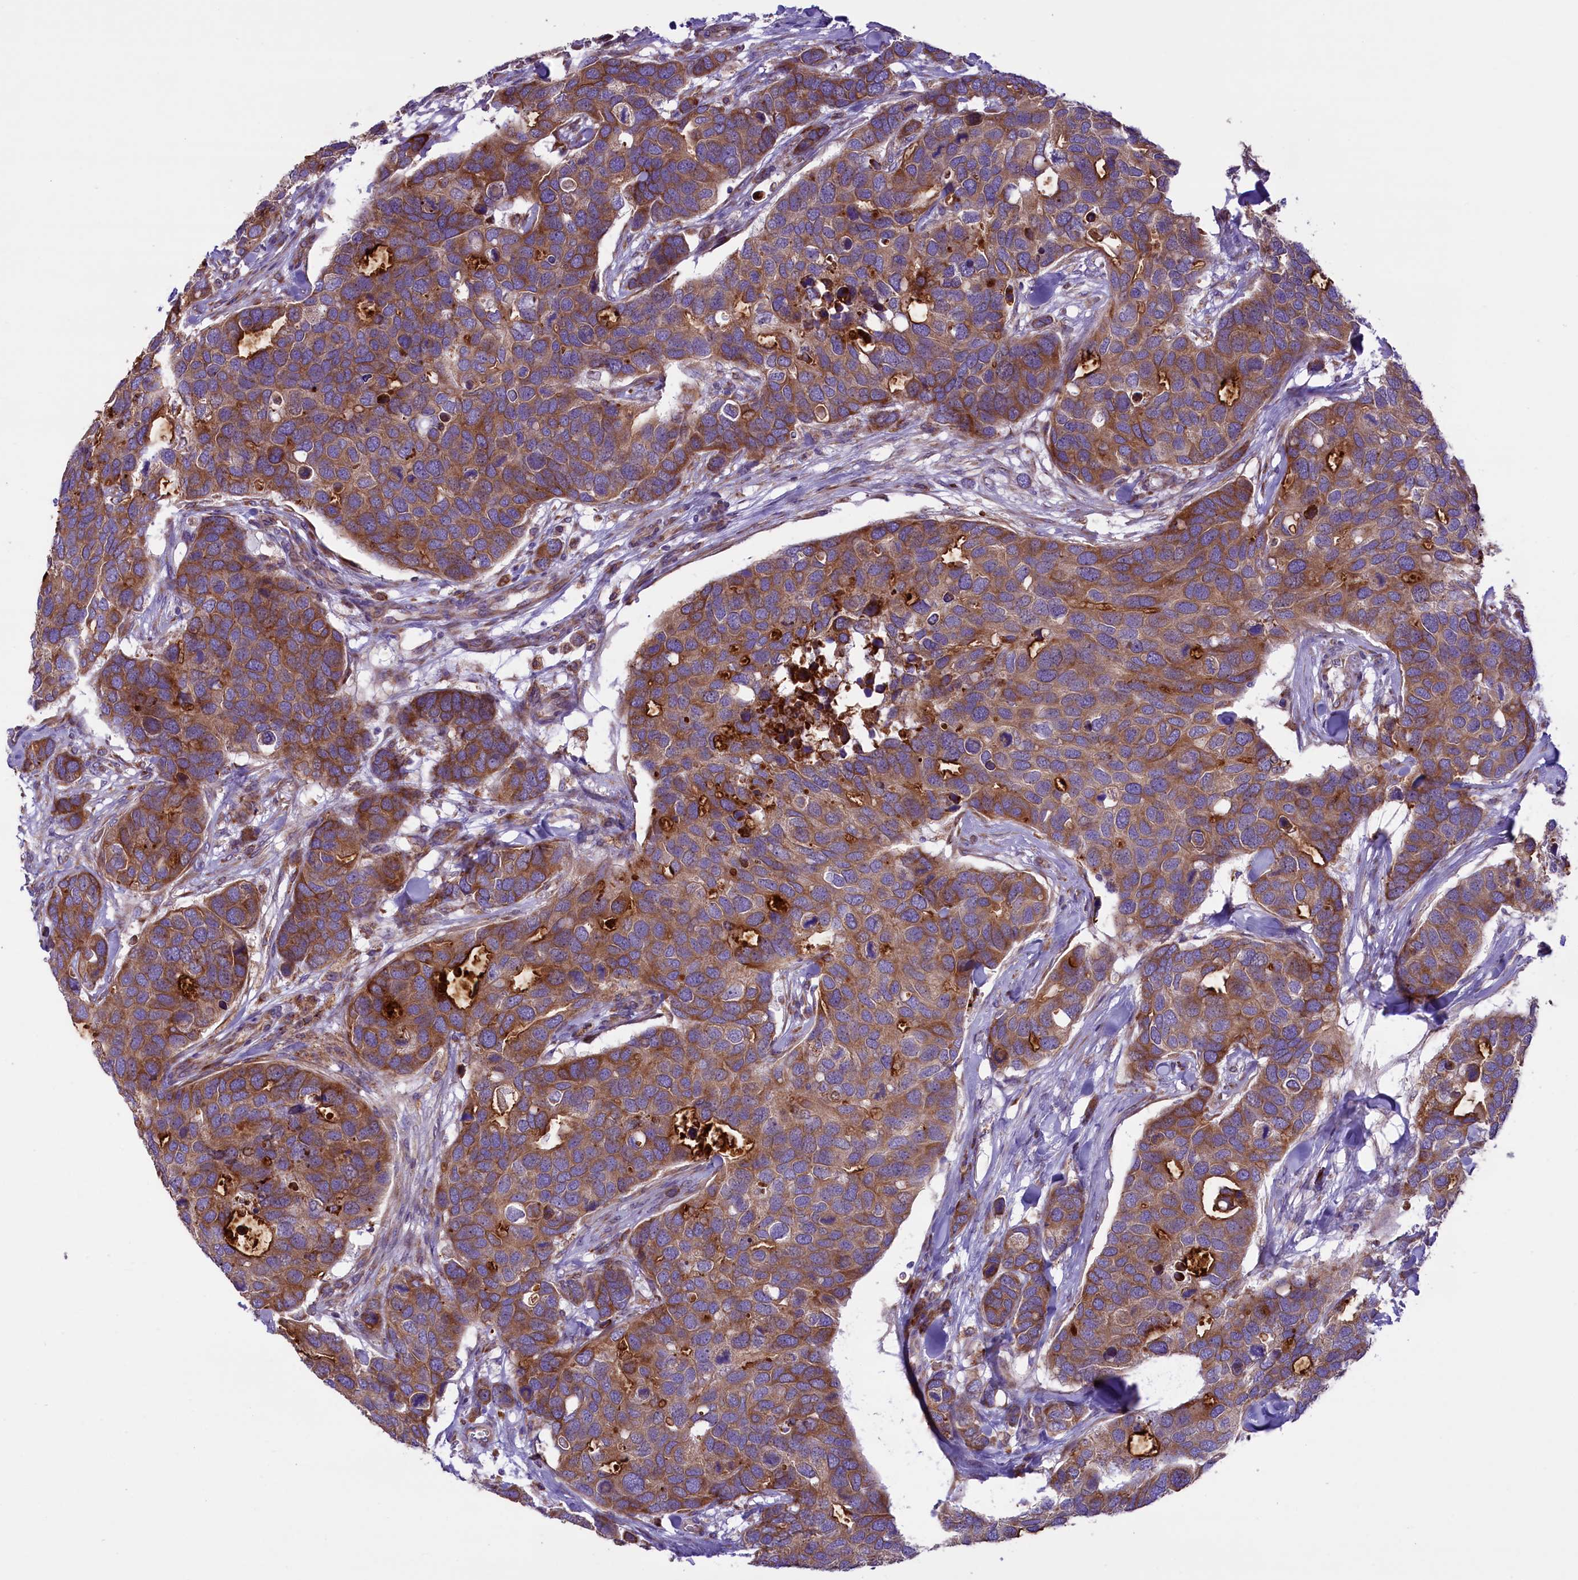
{"staining": {"intensity": "moderate", "quantity": ">75%", "location": "cytoplasmic/membranous"}, "tissue": "breast cancer", "cell_type": "Tumor cells", "image_type": "cancer", "snomed": [{"axis": "morphology", "description": "Duct carcinoma"}, {"axis": "topography", "description": "Breast"}], "caption": "Tumor cells display medium levels of moderate cytoplasmic/membranous expression in approximately >75% of cells in human infiltrating ductal carcinoma (breast).", "gene": "PTPRU", "patient": {"sex": "female", "age": 83}}